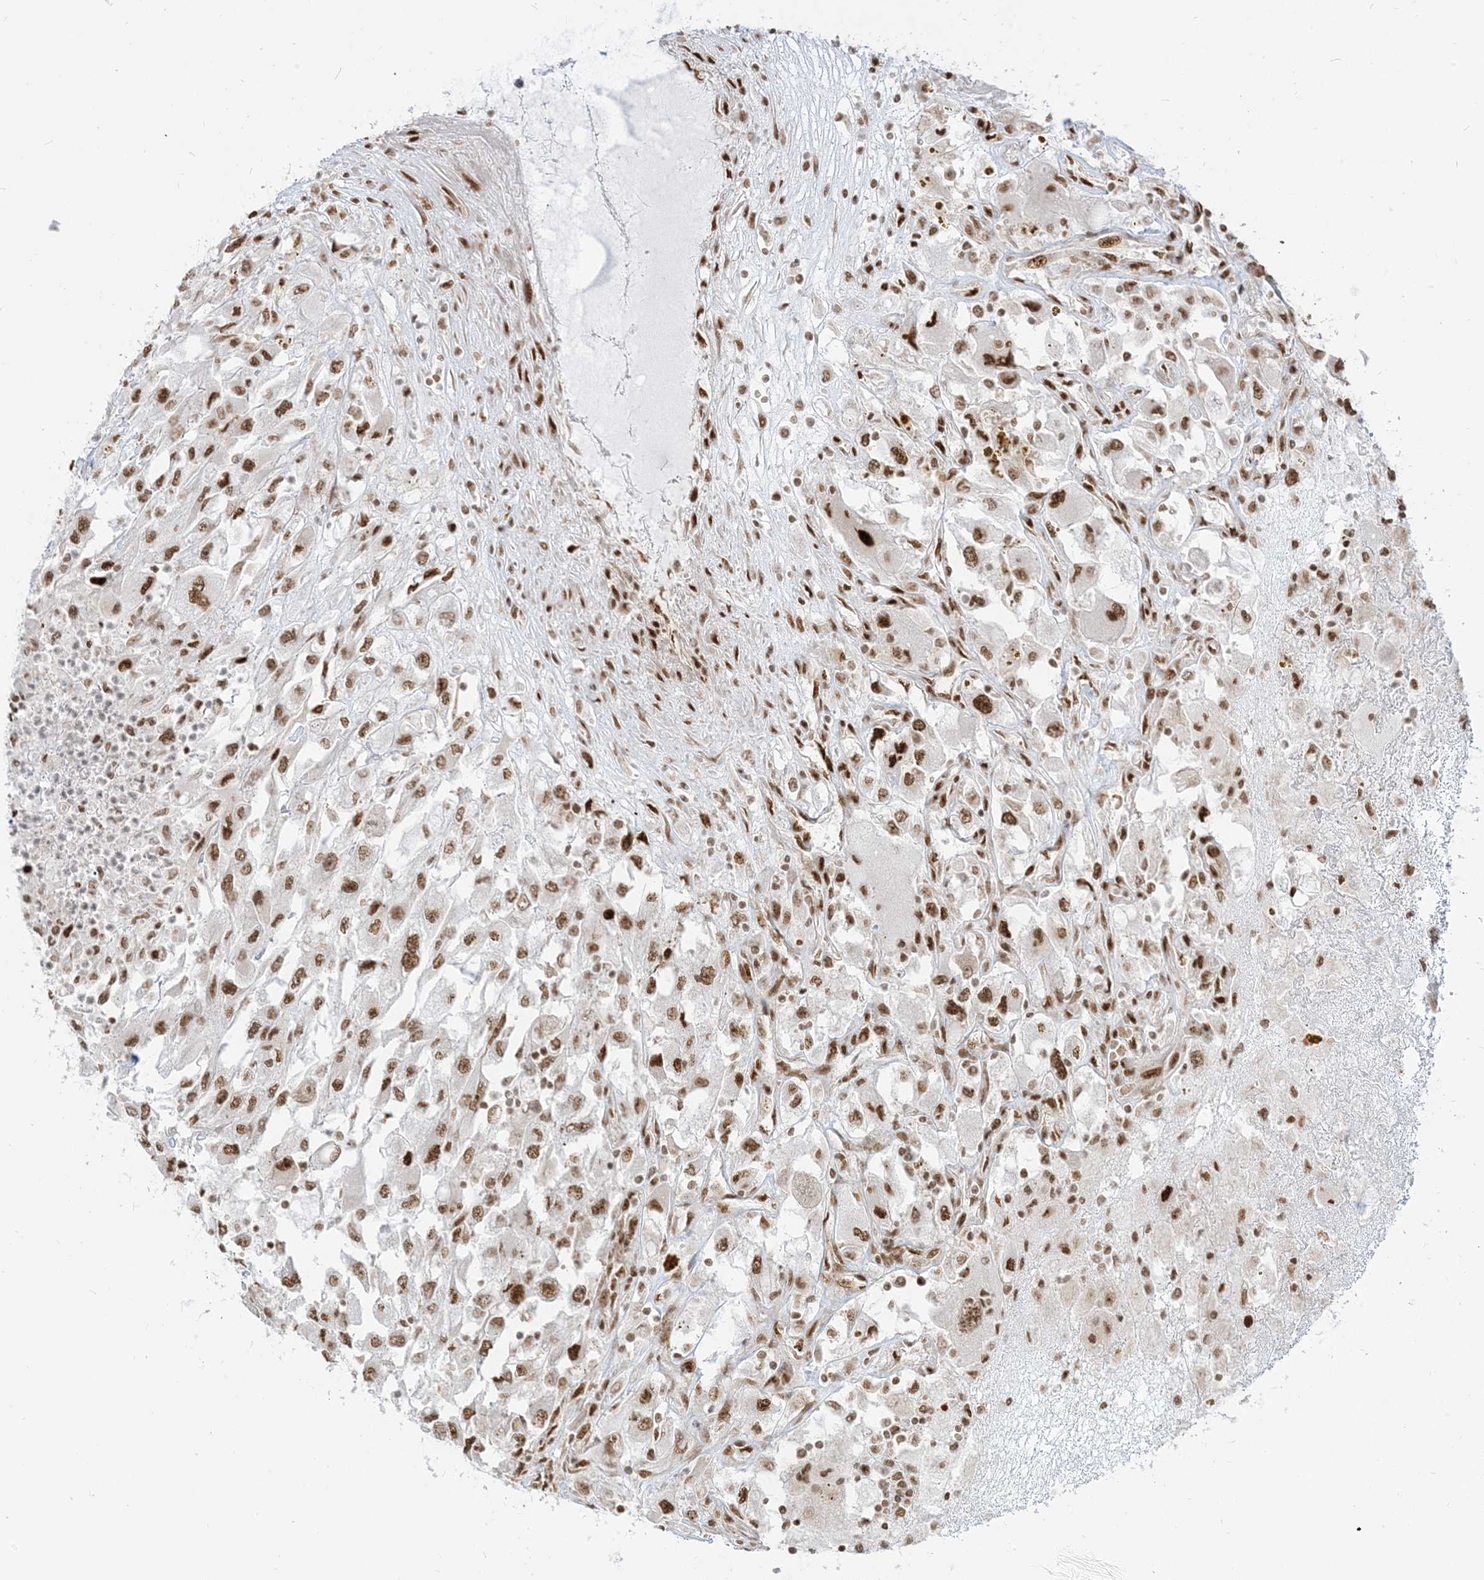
{"staining": {"intensity": "moderate", "quantity": ">75%", "location": "nuclear"}, "tissue": "renal cancer", "cell_type": "Tumor cells", "image_type": "cancer", "snomed": [{"axis": "morphology", "description": "Adenocarcinoma, NOS"}, {"axis": "topography", "description": "Kidney"}], "caption": "A high-resolution photomicrograph shows immunohistochemistry staining of renal cancer, which demonstrates moderate nuclear expression in about >75% of tumor cells. (DAB (3,3'-diaminobenzidine) IHC, brown staining for protein, blue staining for nuclei).", "gene": "ARGLU1", "patient": {"sex": "female", "age": 52}}